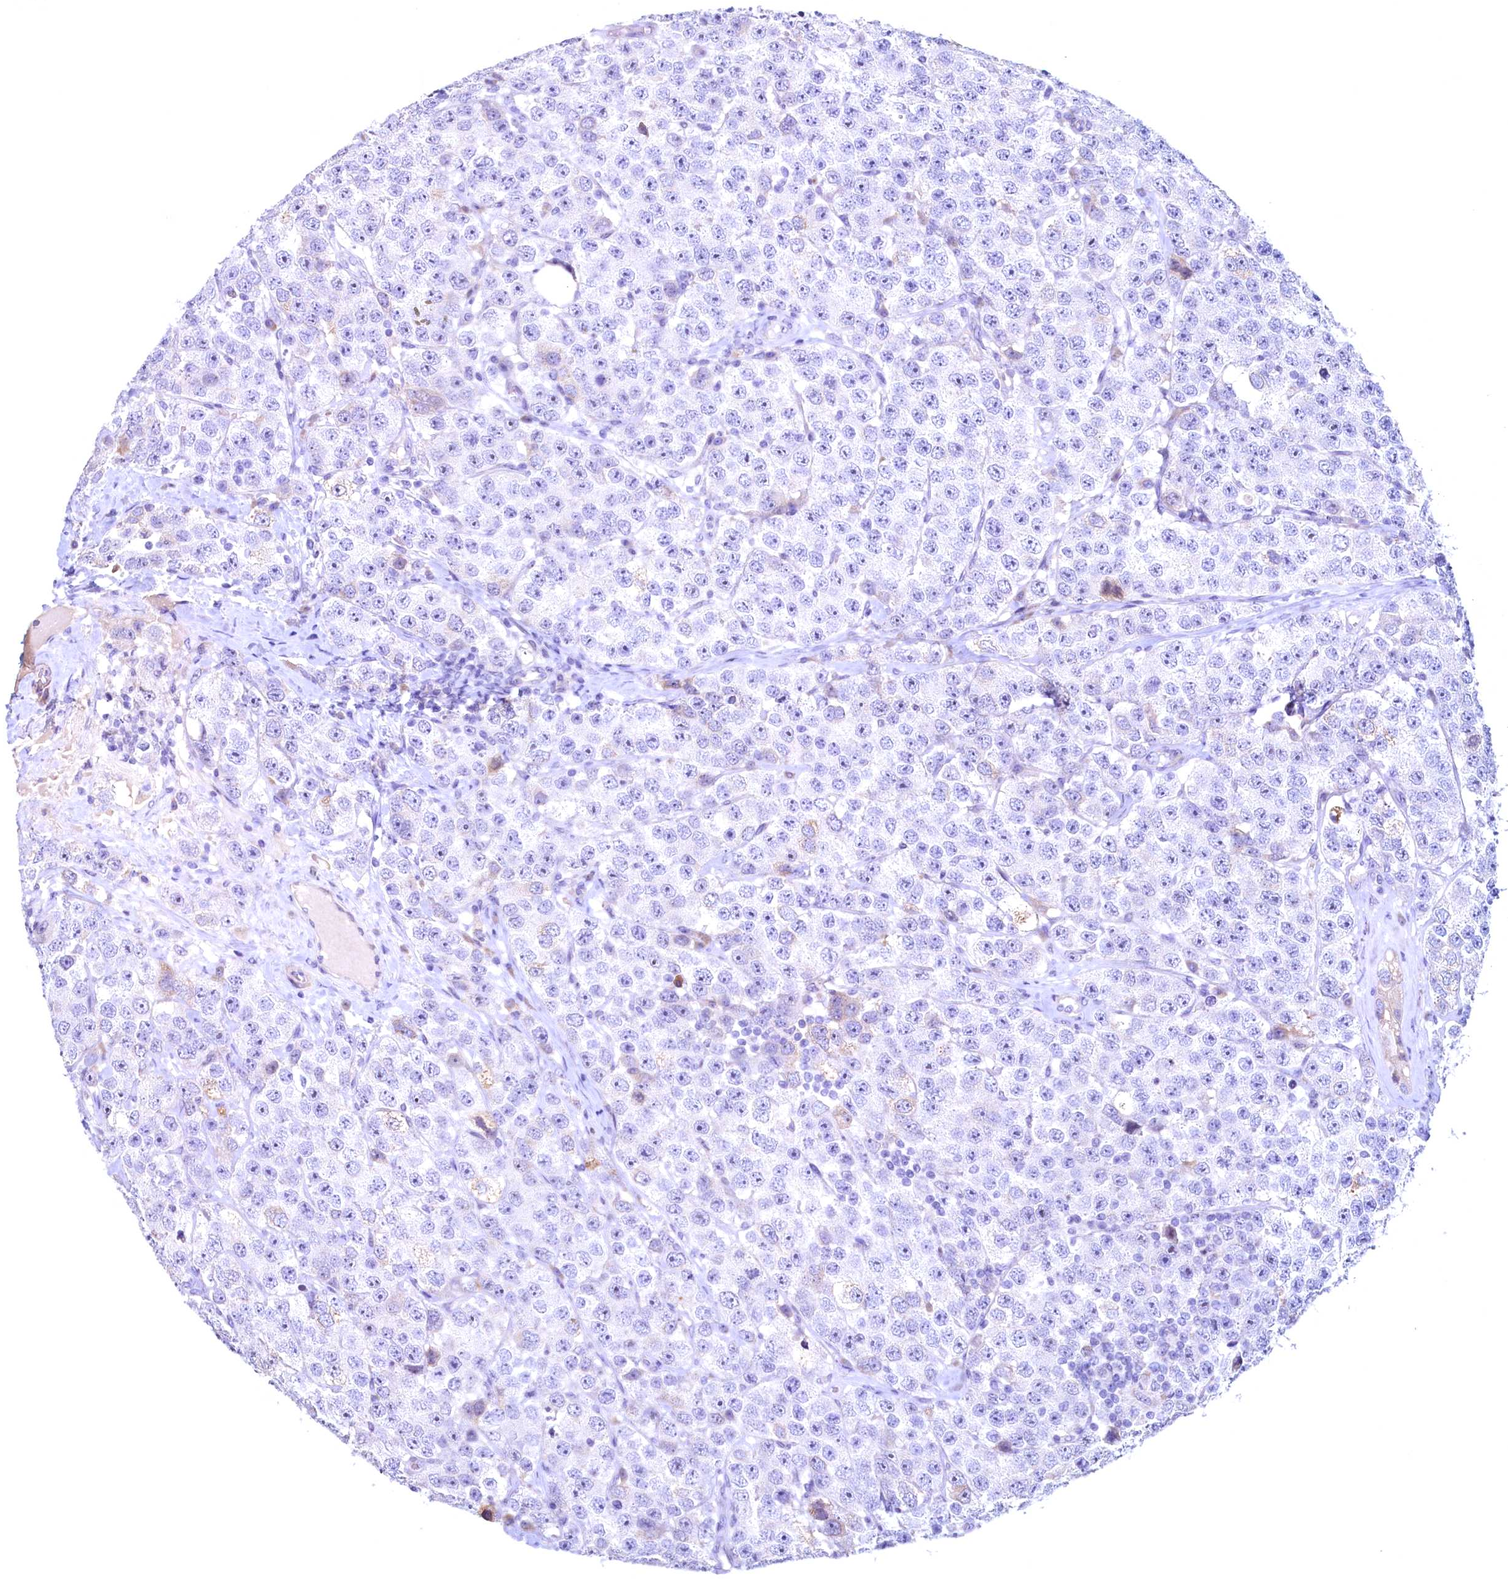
{"staining": {"intensity": "negative", "quantity": "none", "location": "none"}, "tissue": "testis cancer", "cell_type": "Tumor cells", "image_type": "cancer", "snomed": [{"axis": "morphology", "description": "Seminoma, NOS"}, {"axis": "topography", "description": "Testis"}], "caption": "Micrograph shows no significant protein expression in tumor cells of seminoma (testis).", "gene": "MAP1LC3A", "patient": {"sex": "male", "age": 28}}